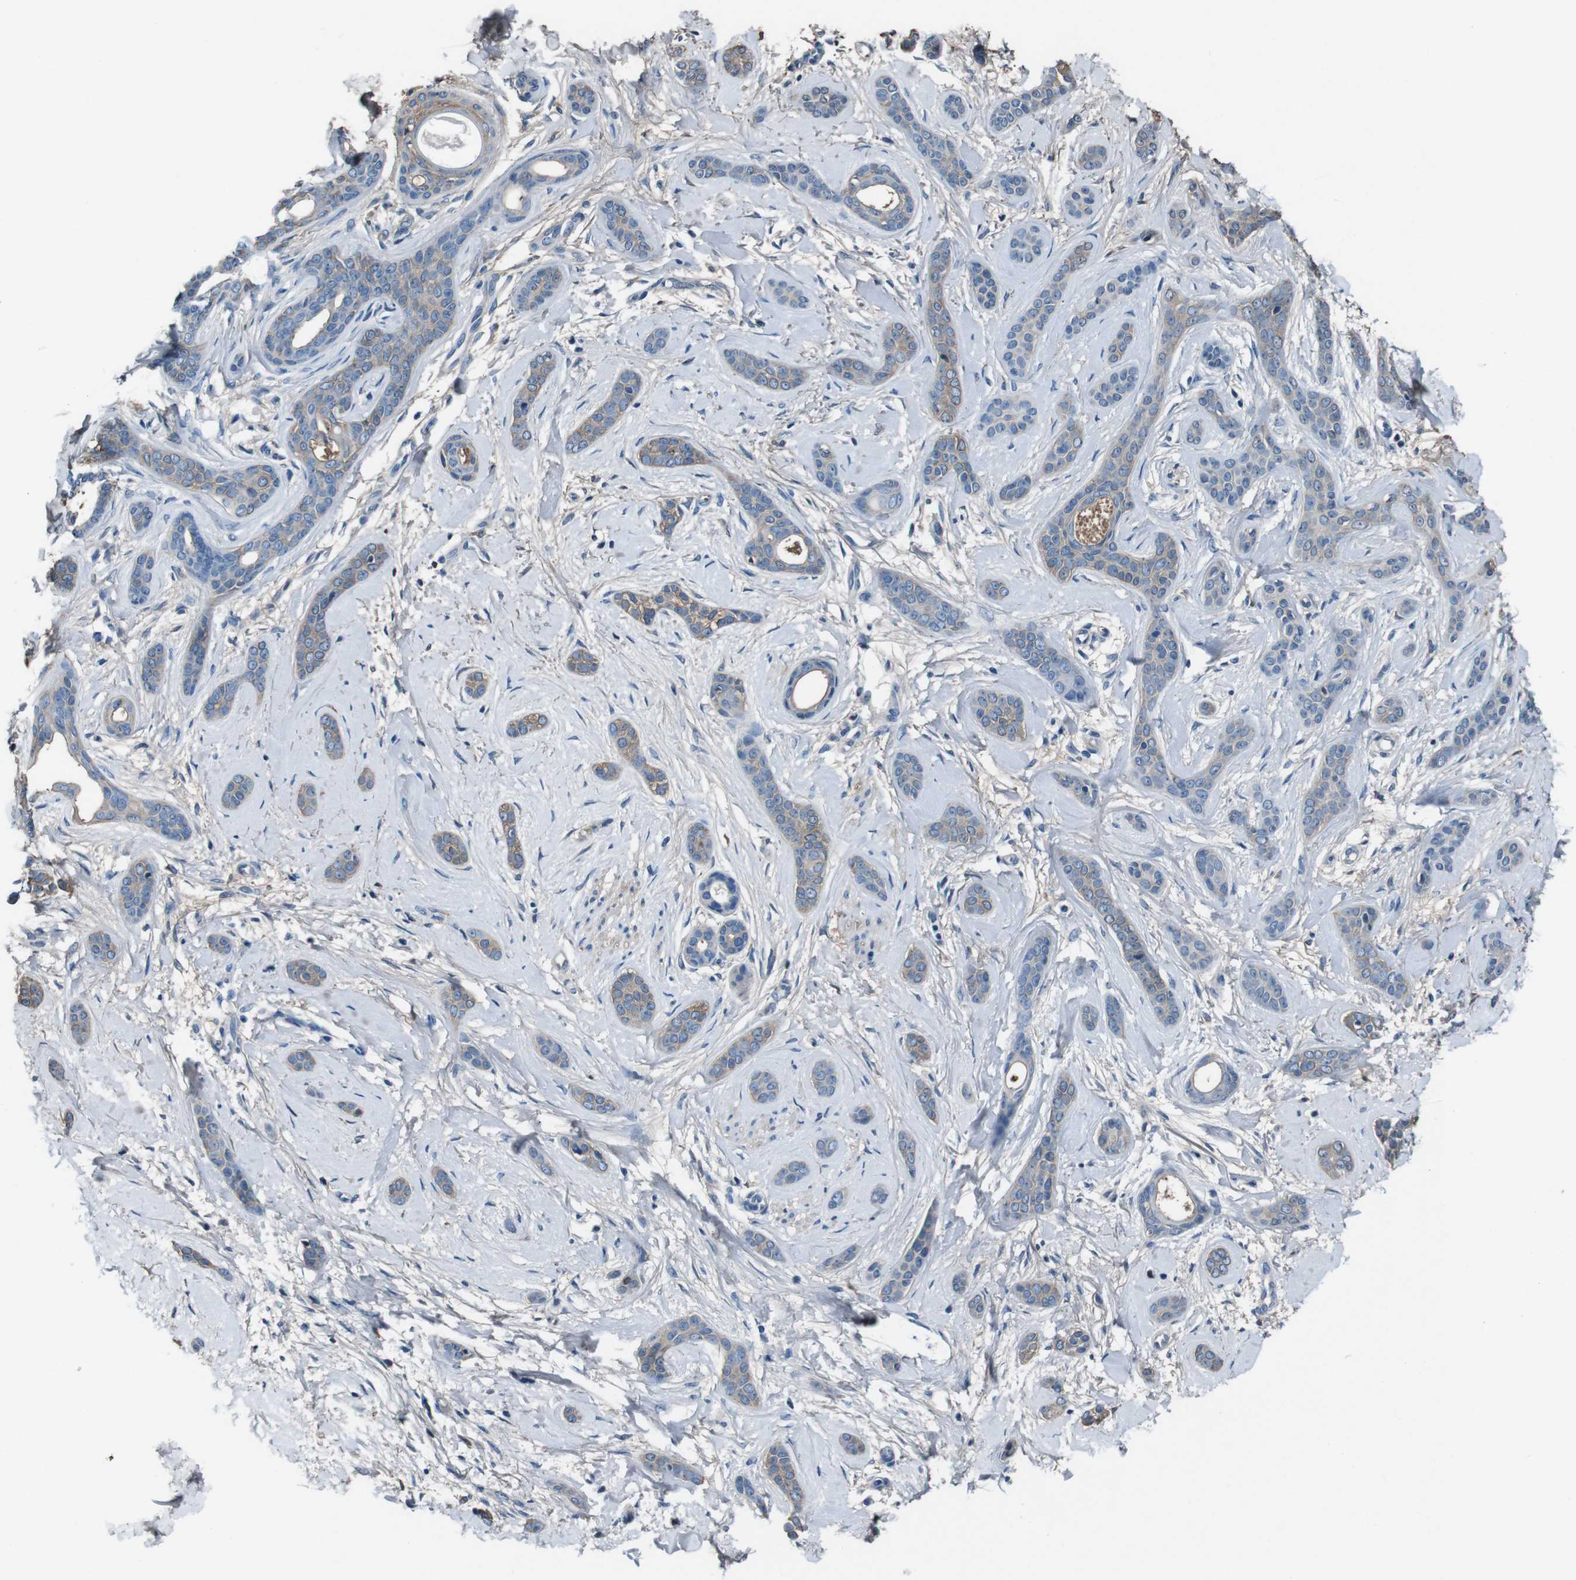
{"staining": {"intensity": "weak", "quantity": ">75%", "location": "cytoplasmic/membranous"}, "tissue": "skin cancer", "cell_type": "Tumor cells", "image_type": "cancer", "snomed": [{"axis": "morphology", "description": "Basal cell carcinoma"}, {"axis": "morphology", "description": "Adnexal tumor, benign"}, {"axis": "topography", "description": "Skin"}], "caption": "A brown stain labels weak cytoplasmic/membranous expression of a protein in skin basal cell carcinoma tumor cells.", "gene": "LEP", "patient": {"sex": "female", "age": 42}}